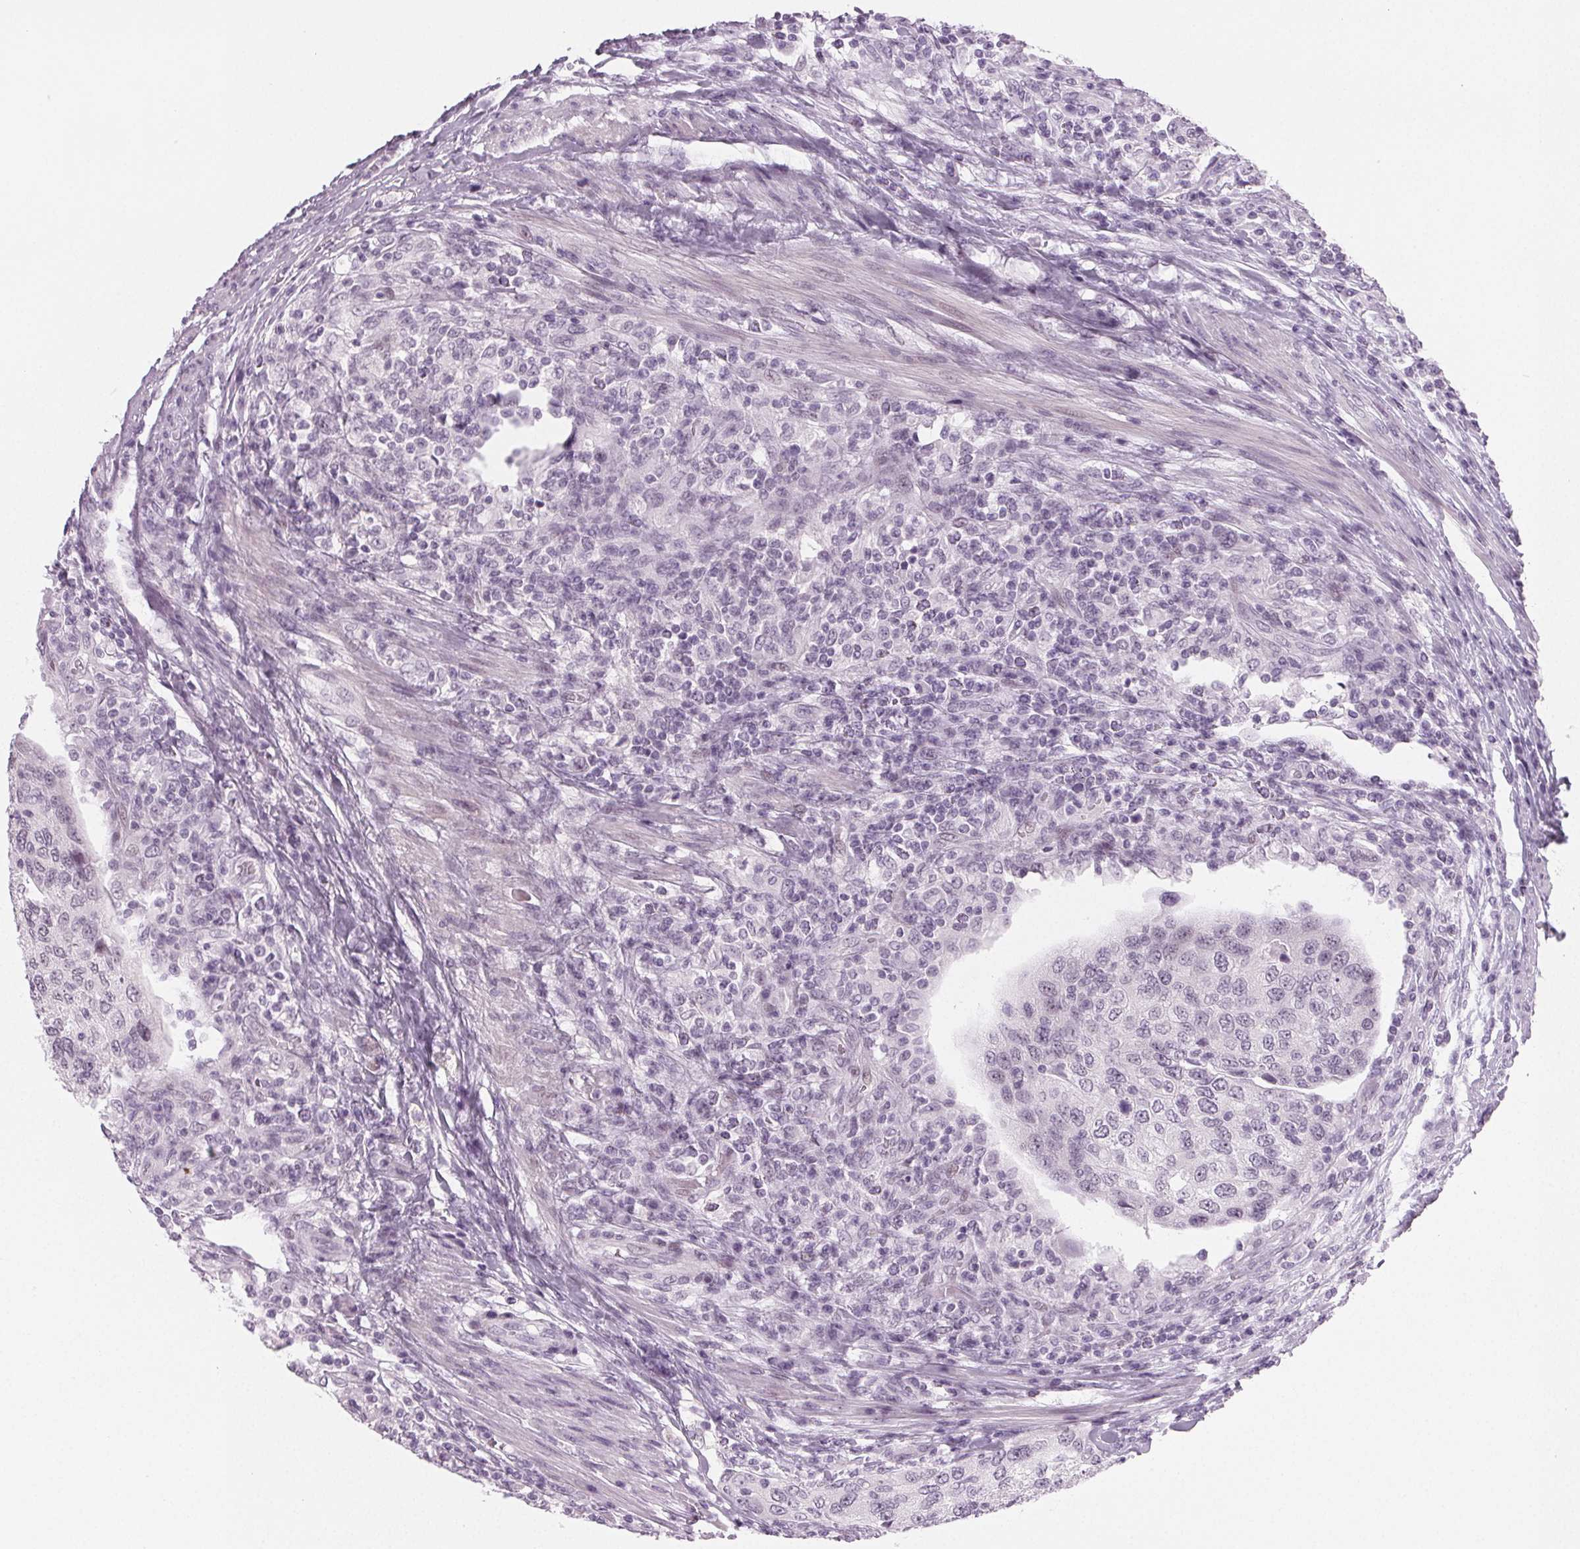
{"staining": {"intensity": "negative", "quantity": "none", "location": "none"}, "tissue": "urothelial cancer", "cell_type": "Tumor cells", "image_type": "cancer", "snomed": [{"axis": "morphology", "description": "Urothelial carcinoma, High grade"}, {"axis": "topography", "description": "Urinary bladder"}], "caption": "This is an IHC image of urothelial cancer. There is no expression in tumor cells.", "gene": "IGF2BP1", "patient": {"sex": "female", "age": 78}}